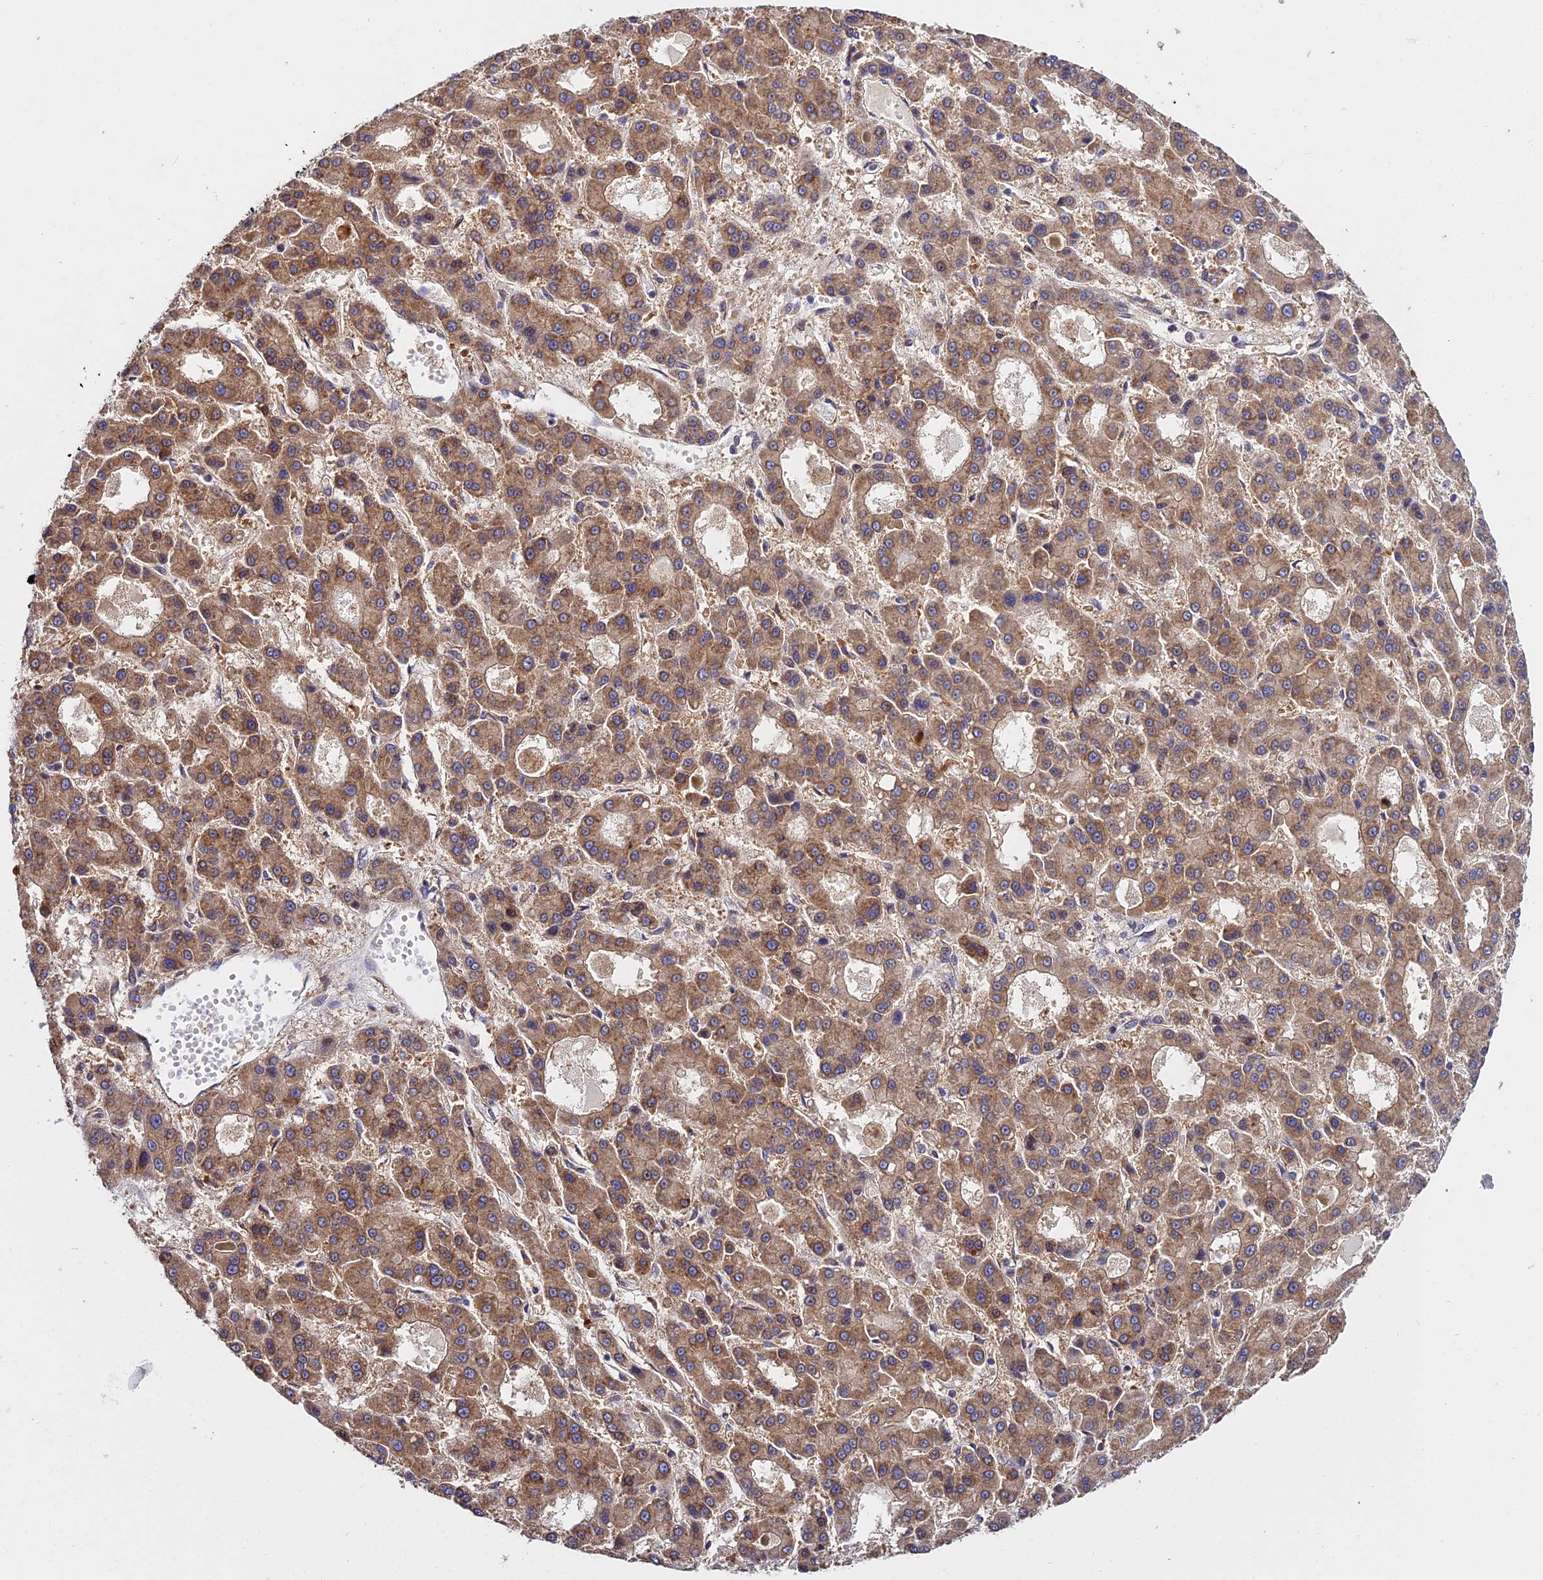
{"staining": {"intensity": "moderate", "quantity": ">75%", "location": "cytoplasmic/membranous"}, "tissue": "liver cancer", "cell_type": "Tumor cells", "image_type": "cancer", "snomed": [{"axis": "morphology", "description": "Carcinoma, Hepatocellular, NOS"}, {"axis": "topography", "description": "Liver"}], "caption": "Human liver hepatocellular carcinoma stained for a protein (brown) reveals moderate cytoplasmic/membranous positive positivity in approximately >75% of tumor cells.", "gene": "CDC37L1", "patient": {"sex": "male", "age": 70}}